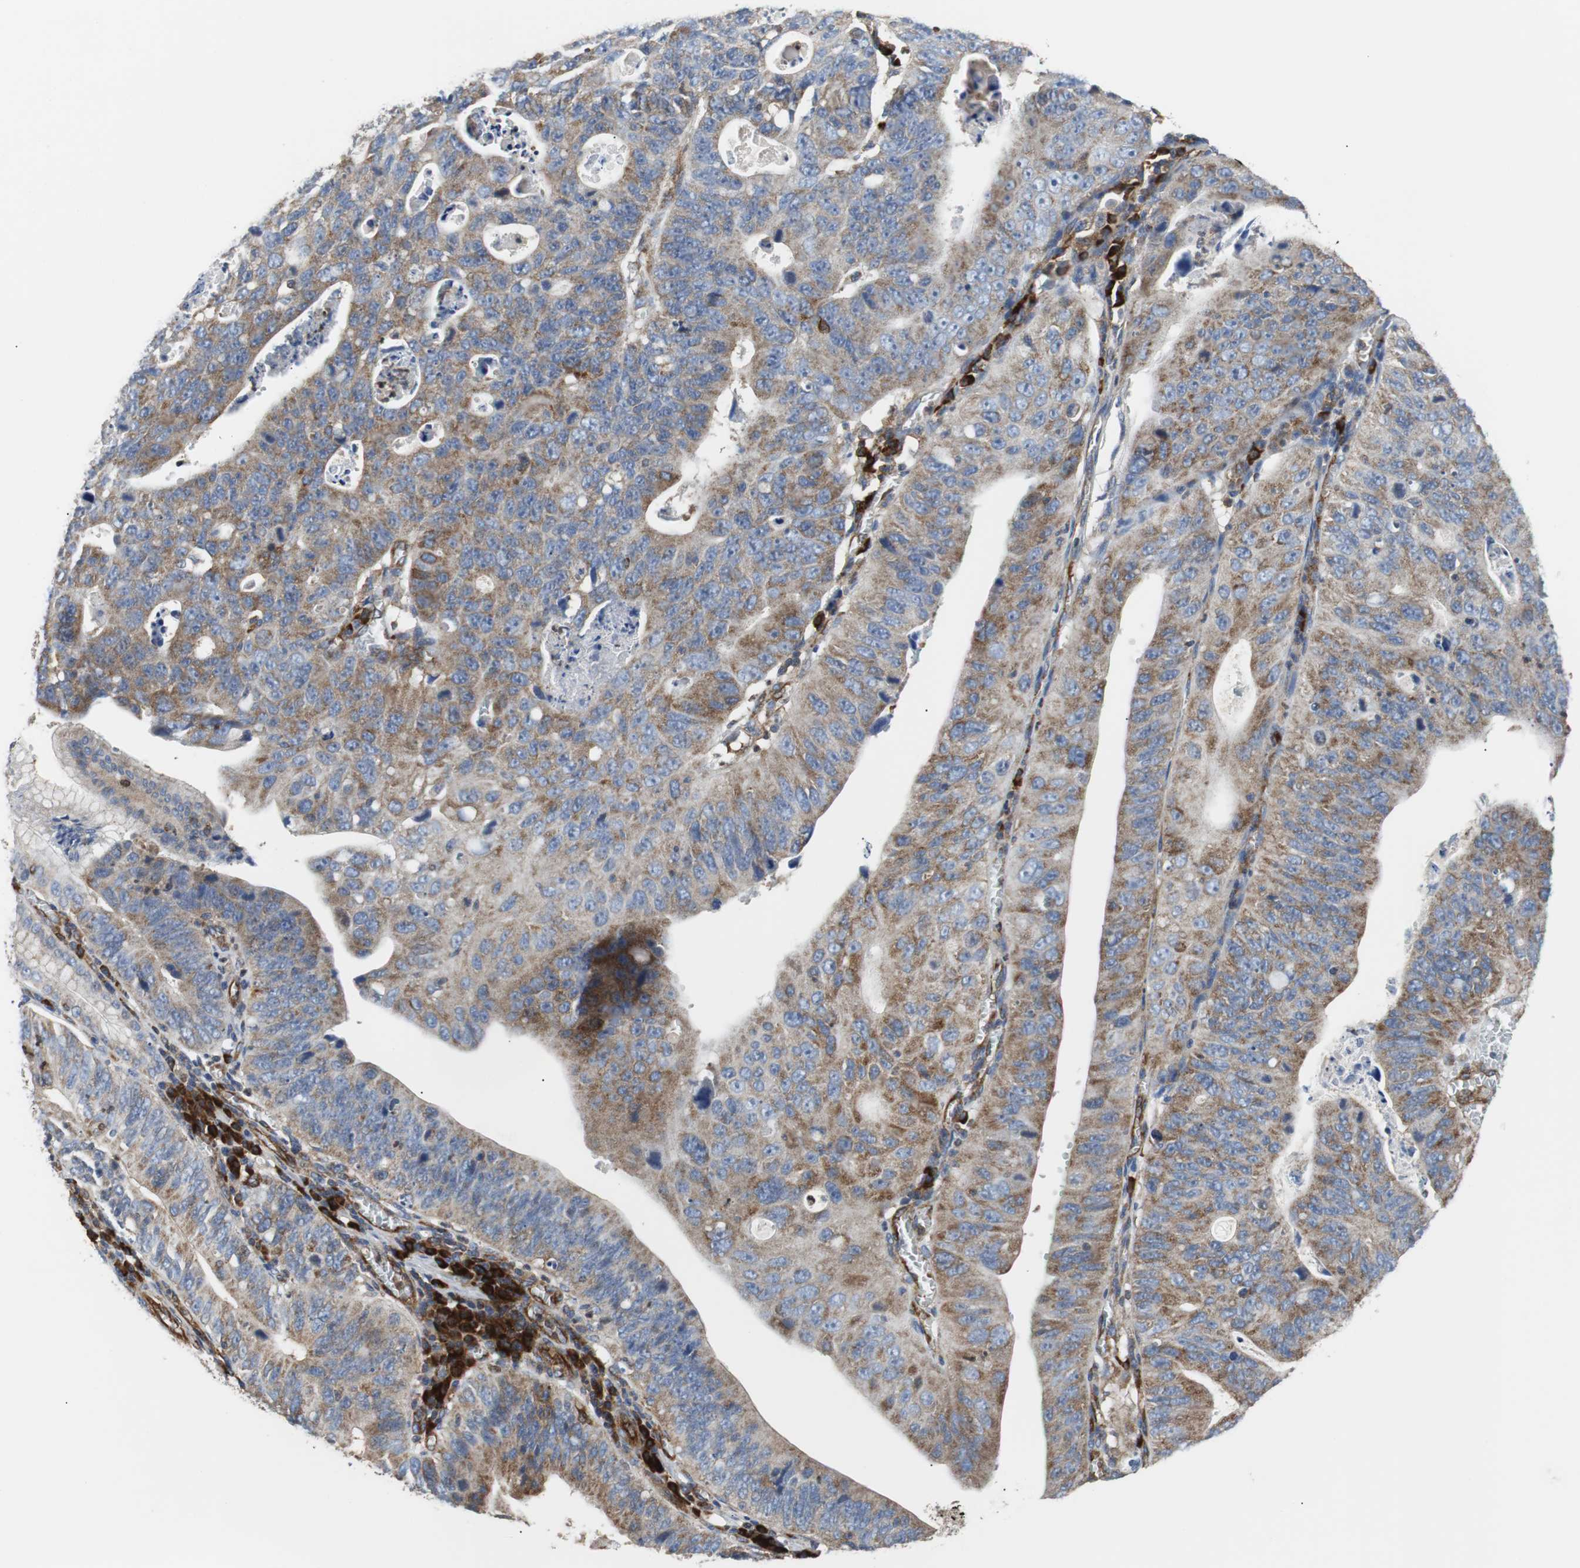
{"staining": {"intensity": "weak", "quantity": ">75%", "location": "cytoplasmic/membranous"}, "tissue": "stomach cancer", "cell_type": "Tumor cells", "image_type": "cancer", "snomed": [{"axis": "morphology", "description": "Adenocarcinoma, NOS"}, {"axis": "topography", "description": "Stomach"}], "caption": "Protein staining exhibits weak cytoplasmic/membranous positivity in about >75% of tumor cells in stomach adenocarcinoma. Nuclei are stained in blue.", "gene": "PLCG2", "patient": {"sex": "male", "age": 59}}